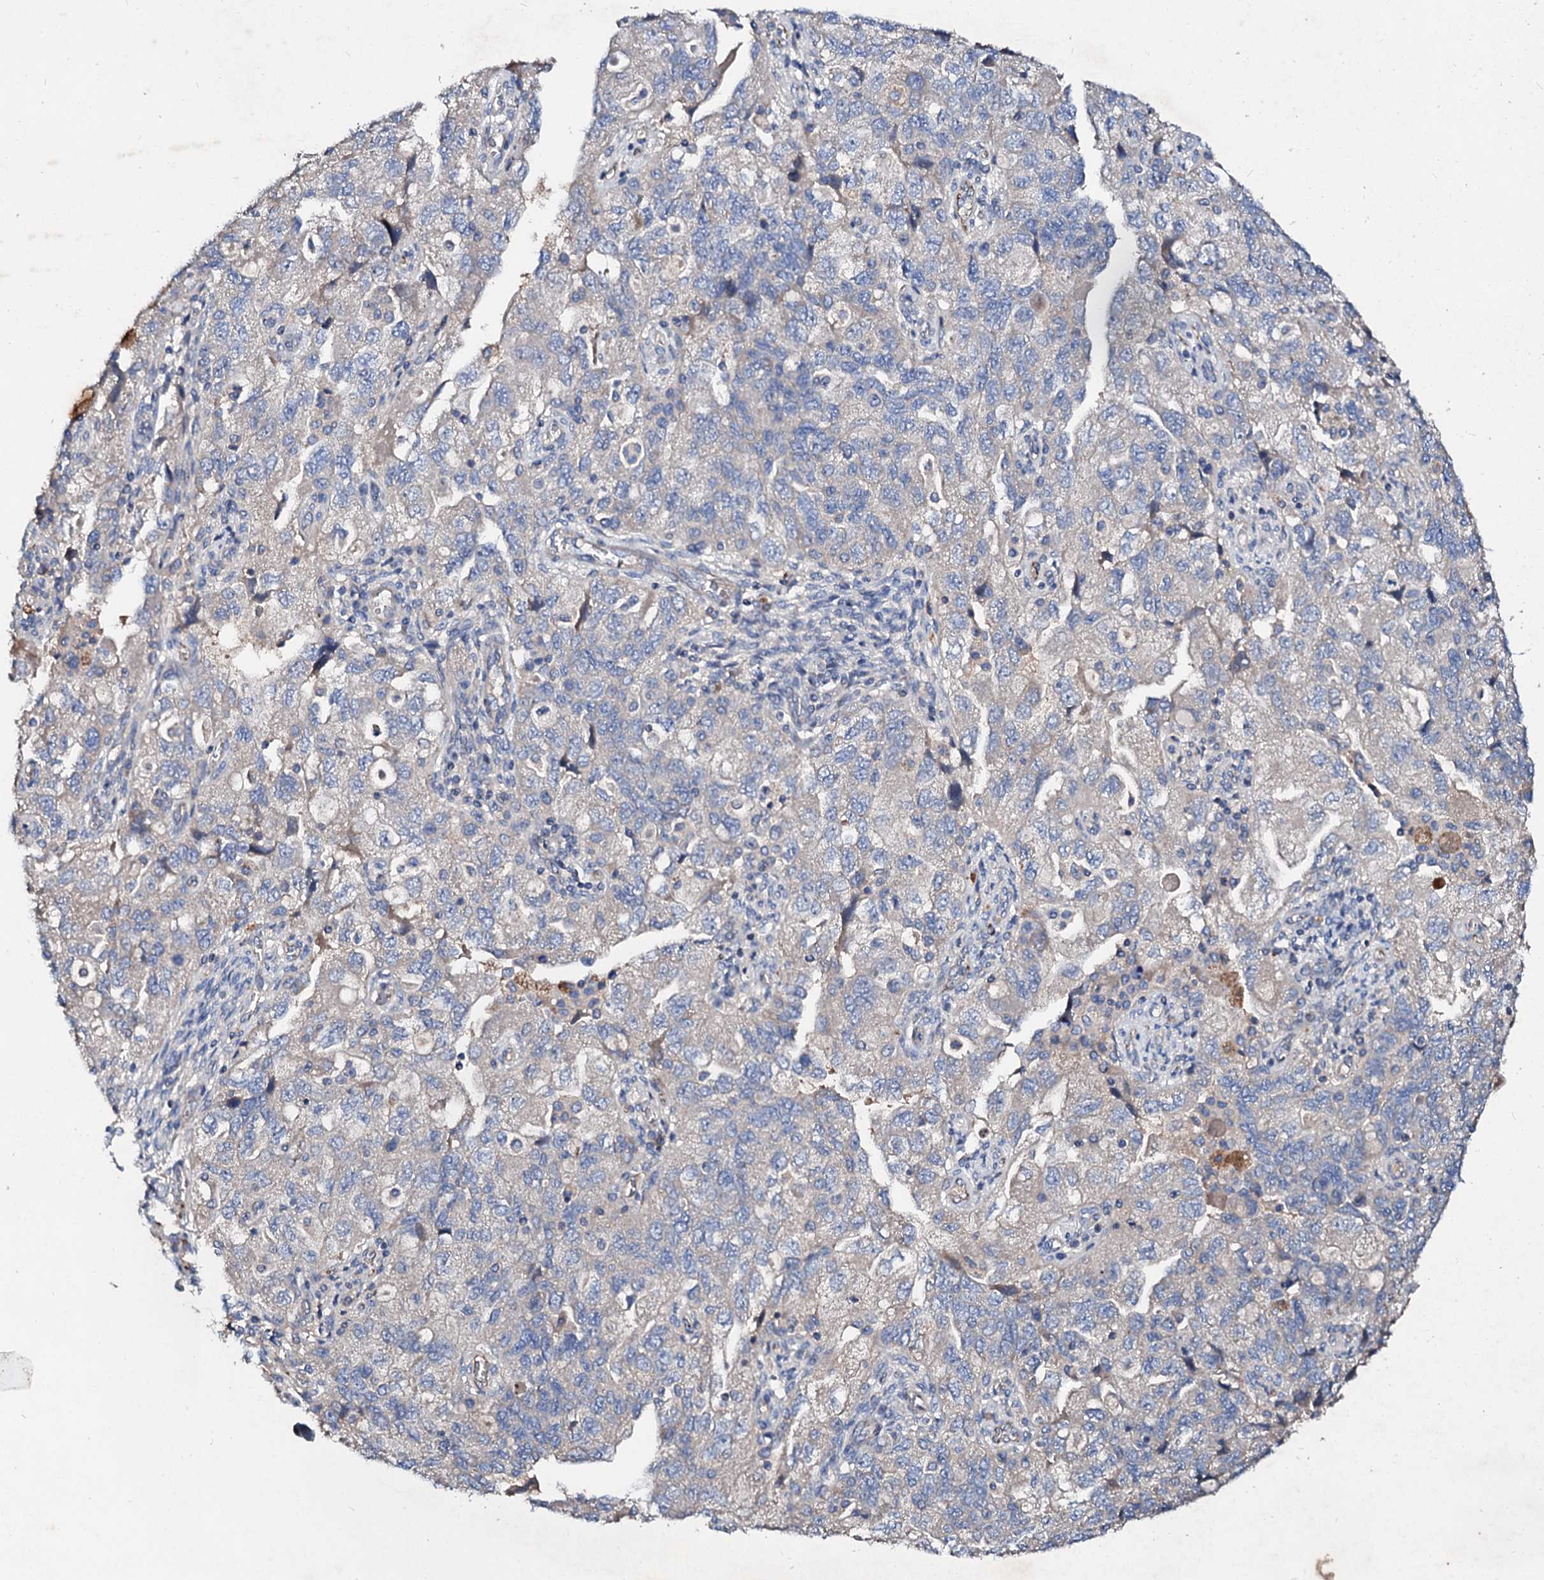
{"staining": {"intensity": "negative", "quantity": "none", "location": "none"}, "tissue": "ovarian cancer", "cell_type": "Tumor cells", "image_type": "cancer", "snomed": [{"axis": "morphology", "description": "Carcinoma, NOS"}, {"axis": "morphology", "description": "Cystadenocarcinoma, serous, NOS"}, {"axis": "topography", "description": "Ovary"}], "caption": "Protein analysis of ovarian cancer shows no significant positivity in tumor cells.", "gene": "FIBIN", "patient": {"sex": "female", "age": 69}}